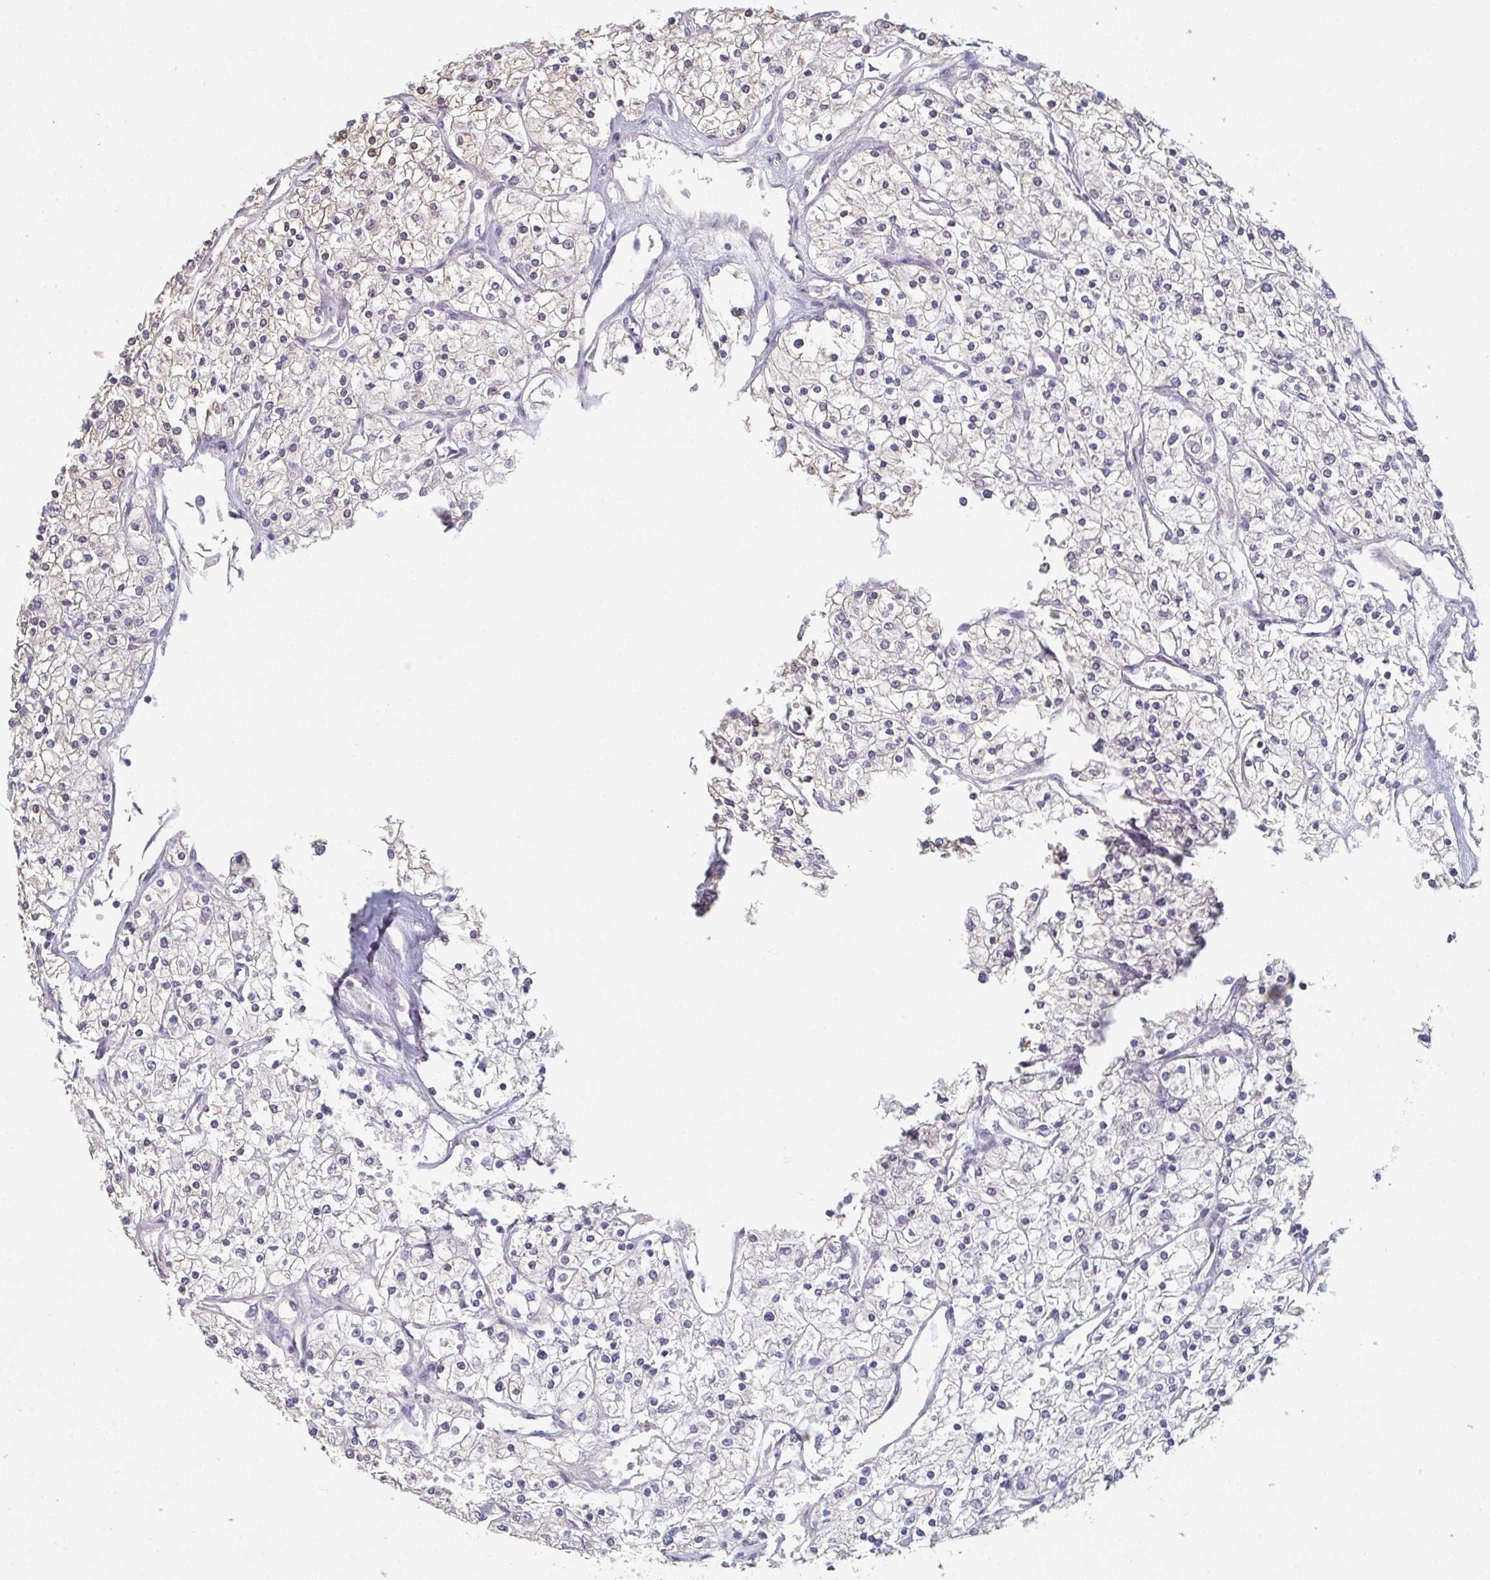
{"staining": {"intensity": "negative", "quantity": "none", "location": "none"}, "tissue": "renal cancer", "cell_type": "Tumor cells", "image_type": "cancer", "snomed": [{"axis": "morphology", "description": "Adenocarcinoma, NOS"}, {"axis": "topography", "description": "Kidney"}], "caption": "There is no significant staining in tumor cells of renal adenocarcinoma.", "gene": "ZNF214", "patient": {"sex": "male", "age": 80}}